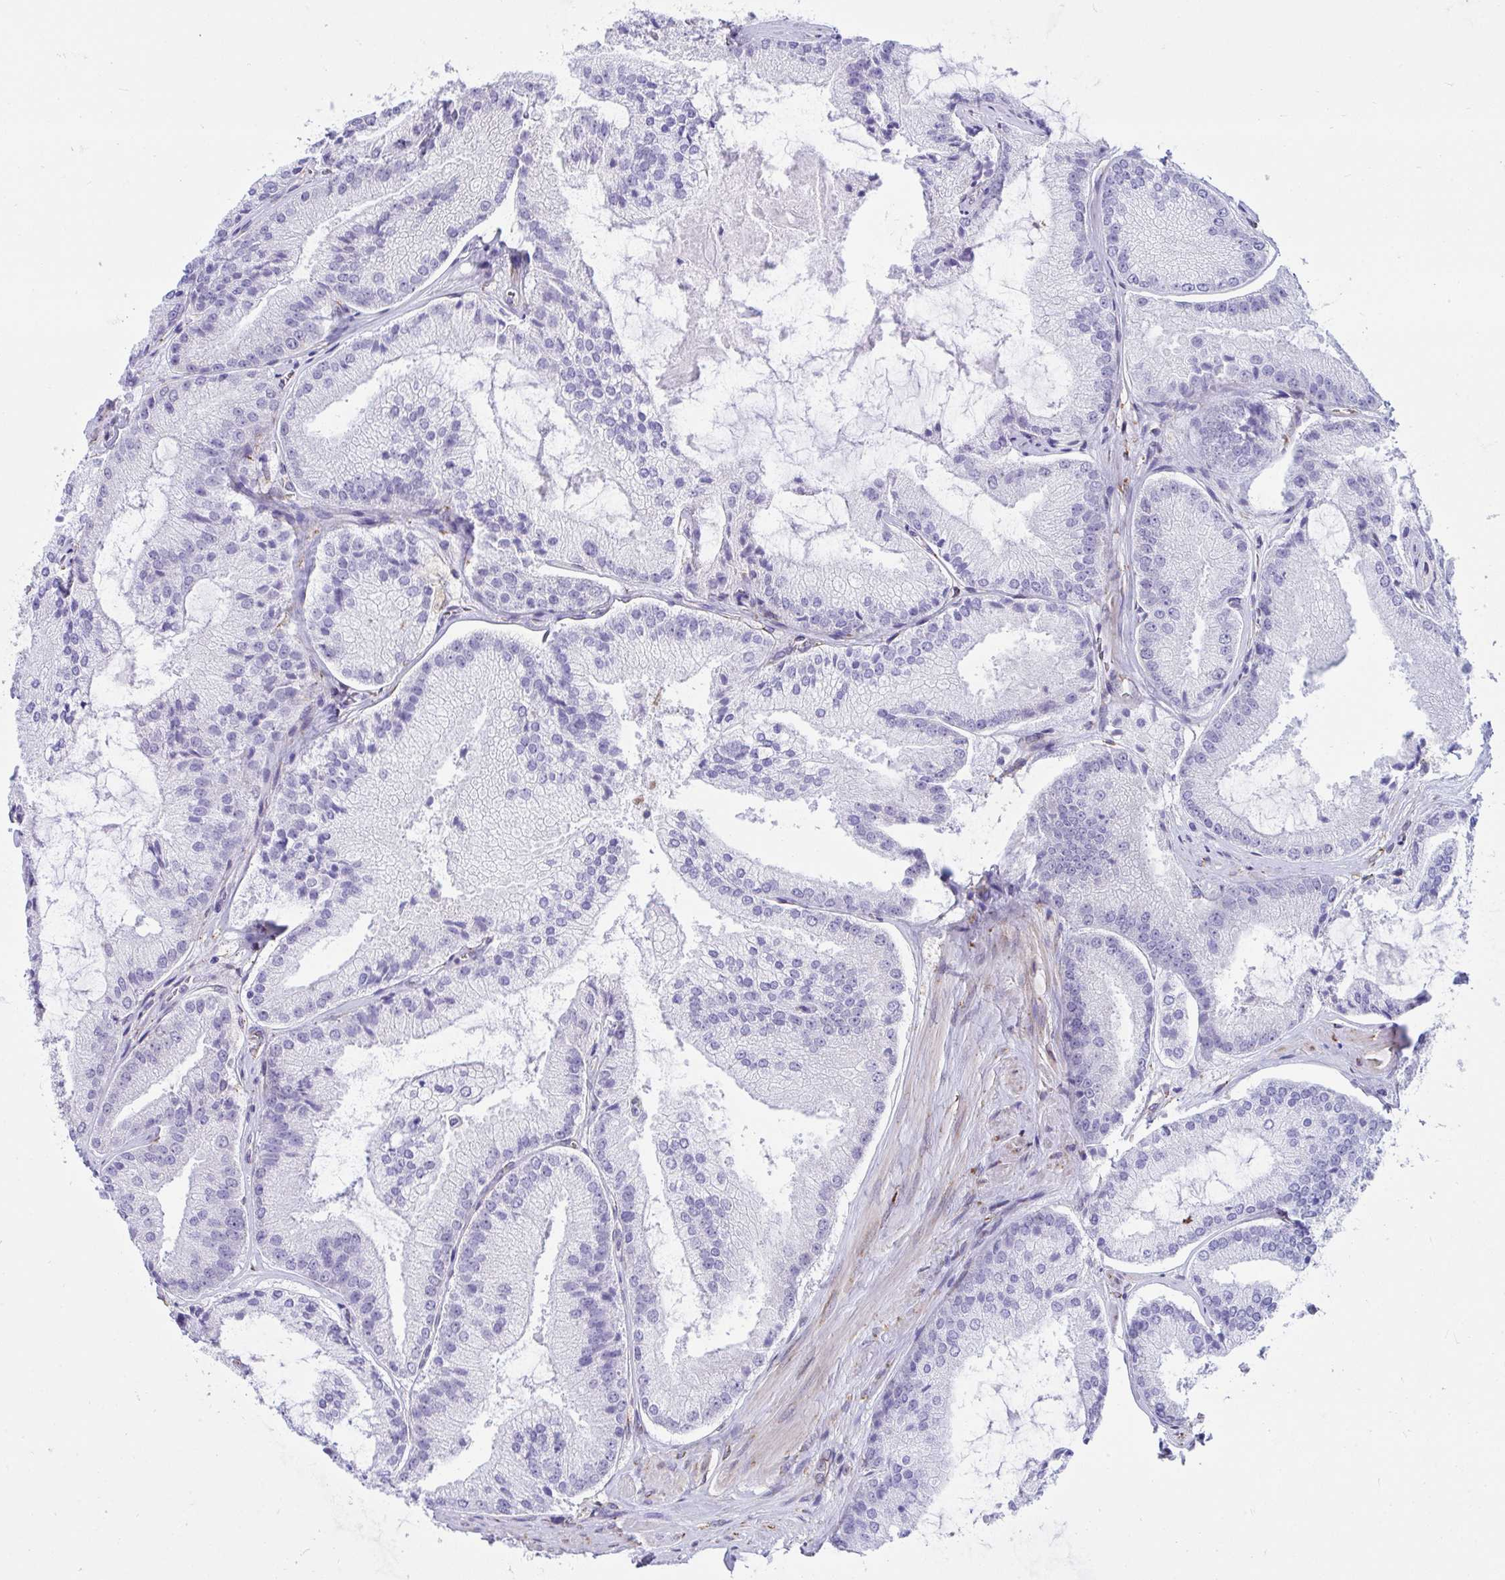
{"staining": {"intensity": "negative", "quantity": "none", "location": "none"}, "tissue": "prostate cancer", "cell_type": "Tumor cells", "image_type": "cancer", "snomed": [{"axis": "morphology", "description": "Adenocarcinoma, High grade"}, {"axis": "topography", "description": "Prostate"}], "caption": "An image of human prostate cancer (high-grade adenocarcinoma) is negative for staining in tumor cells.", "gene": "ASPH", "patient": {"sex": "male", "age": 73}}